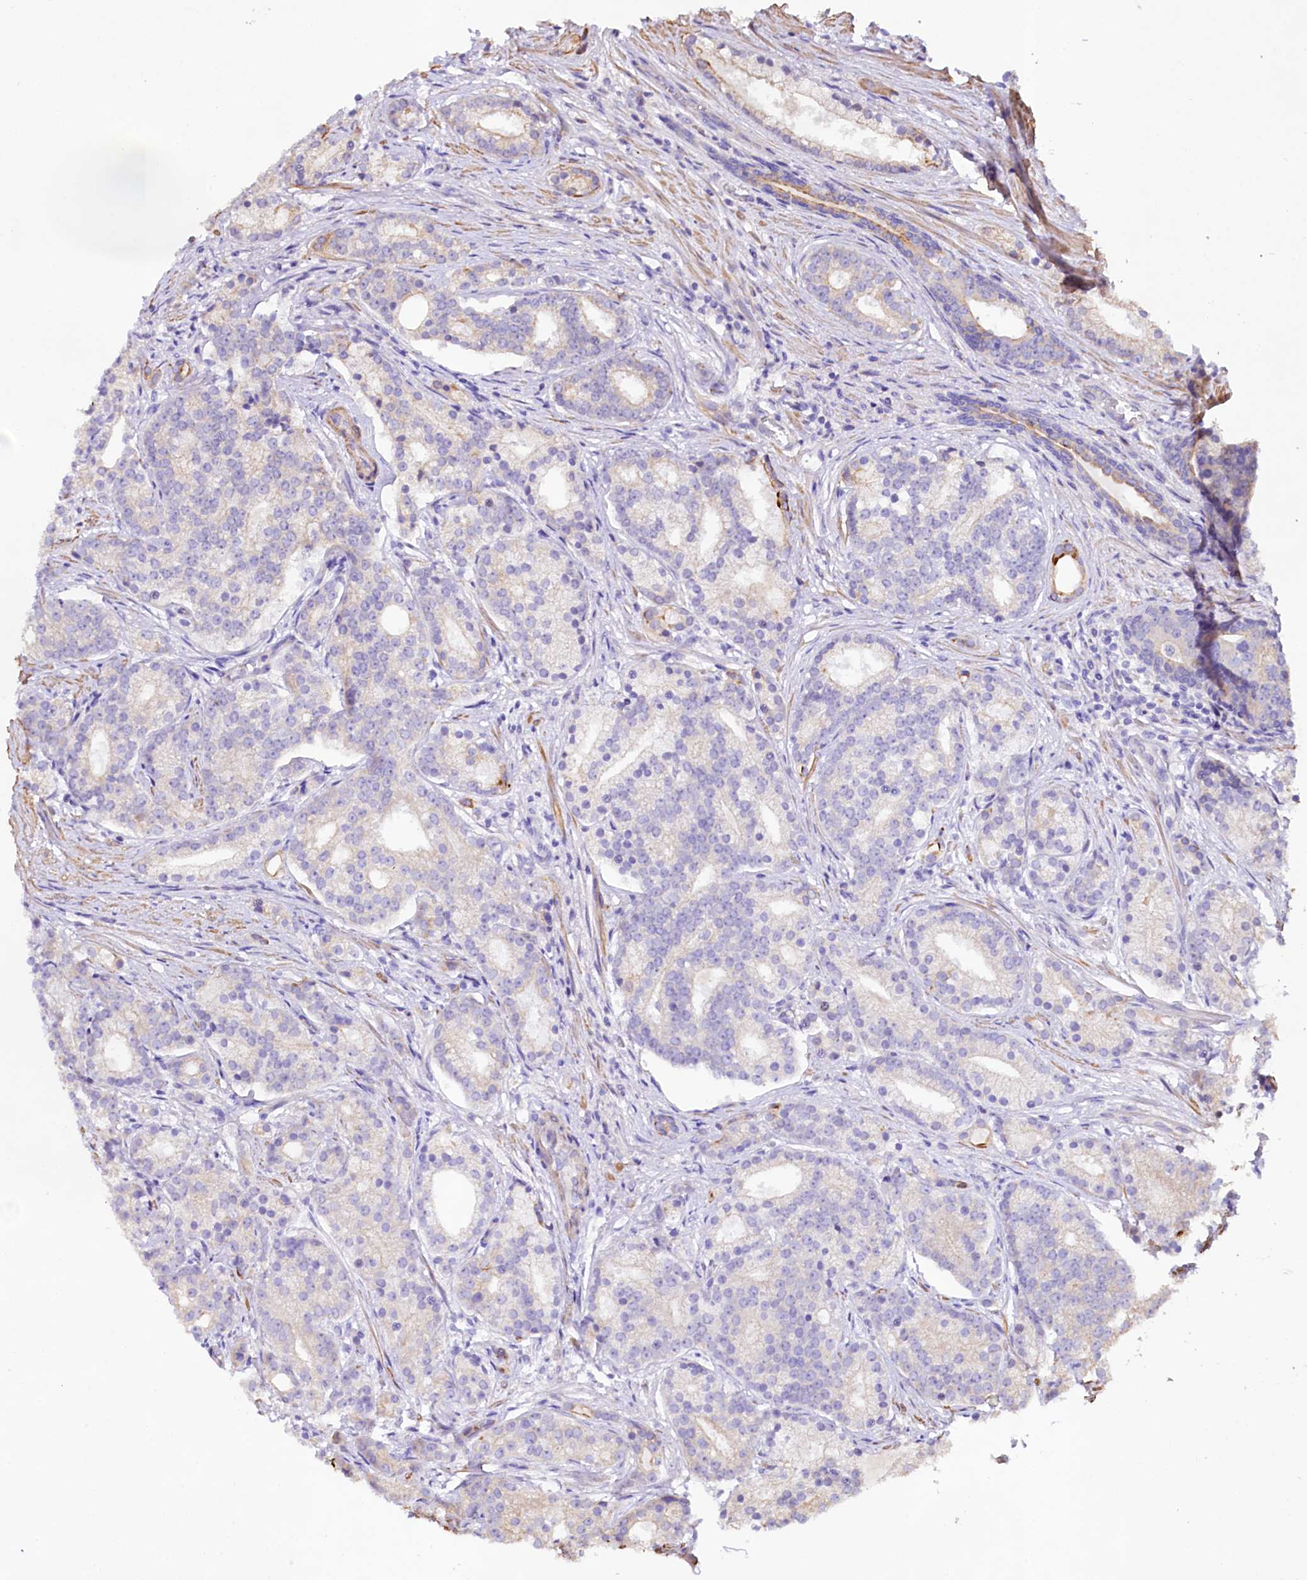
{"staining": {"intensity": "negative", "quantity": "none", "location": "none"}, "tissue": "prostate cancer", "cell_type": "Tumor cells", "image_type": "cancer", "snomed": [{"axis": "morphology", "description": "Adenocarcinoma, Low grade"}, {"axis": "topography", "description": "Prostate"}], "caption": "Immunohistochemical staining of human prostate cancer displays no significant positivity in tumor cells. (DAB IHC visualized using brightfield microscopy, high magnification).", "gene": "VPS11", "patient": {"sex": "male", "age": 71}}